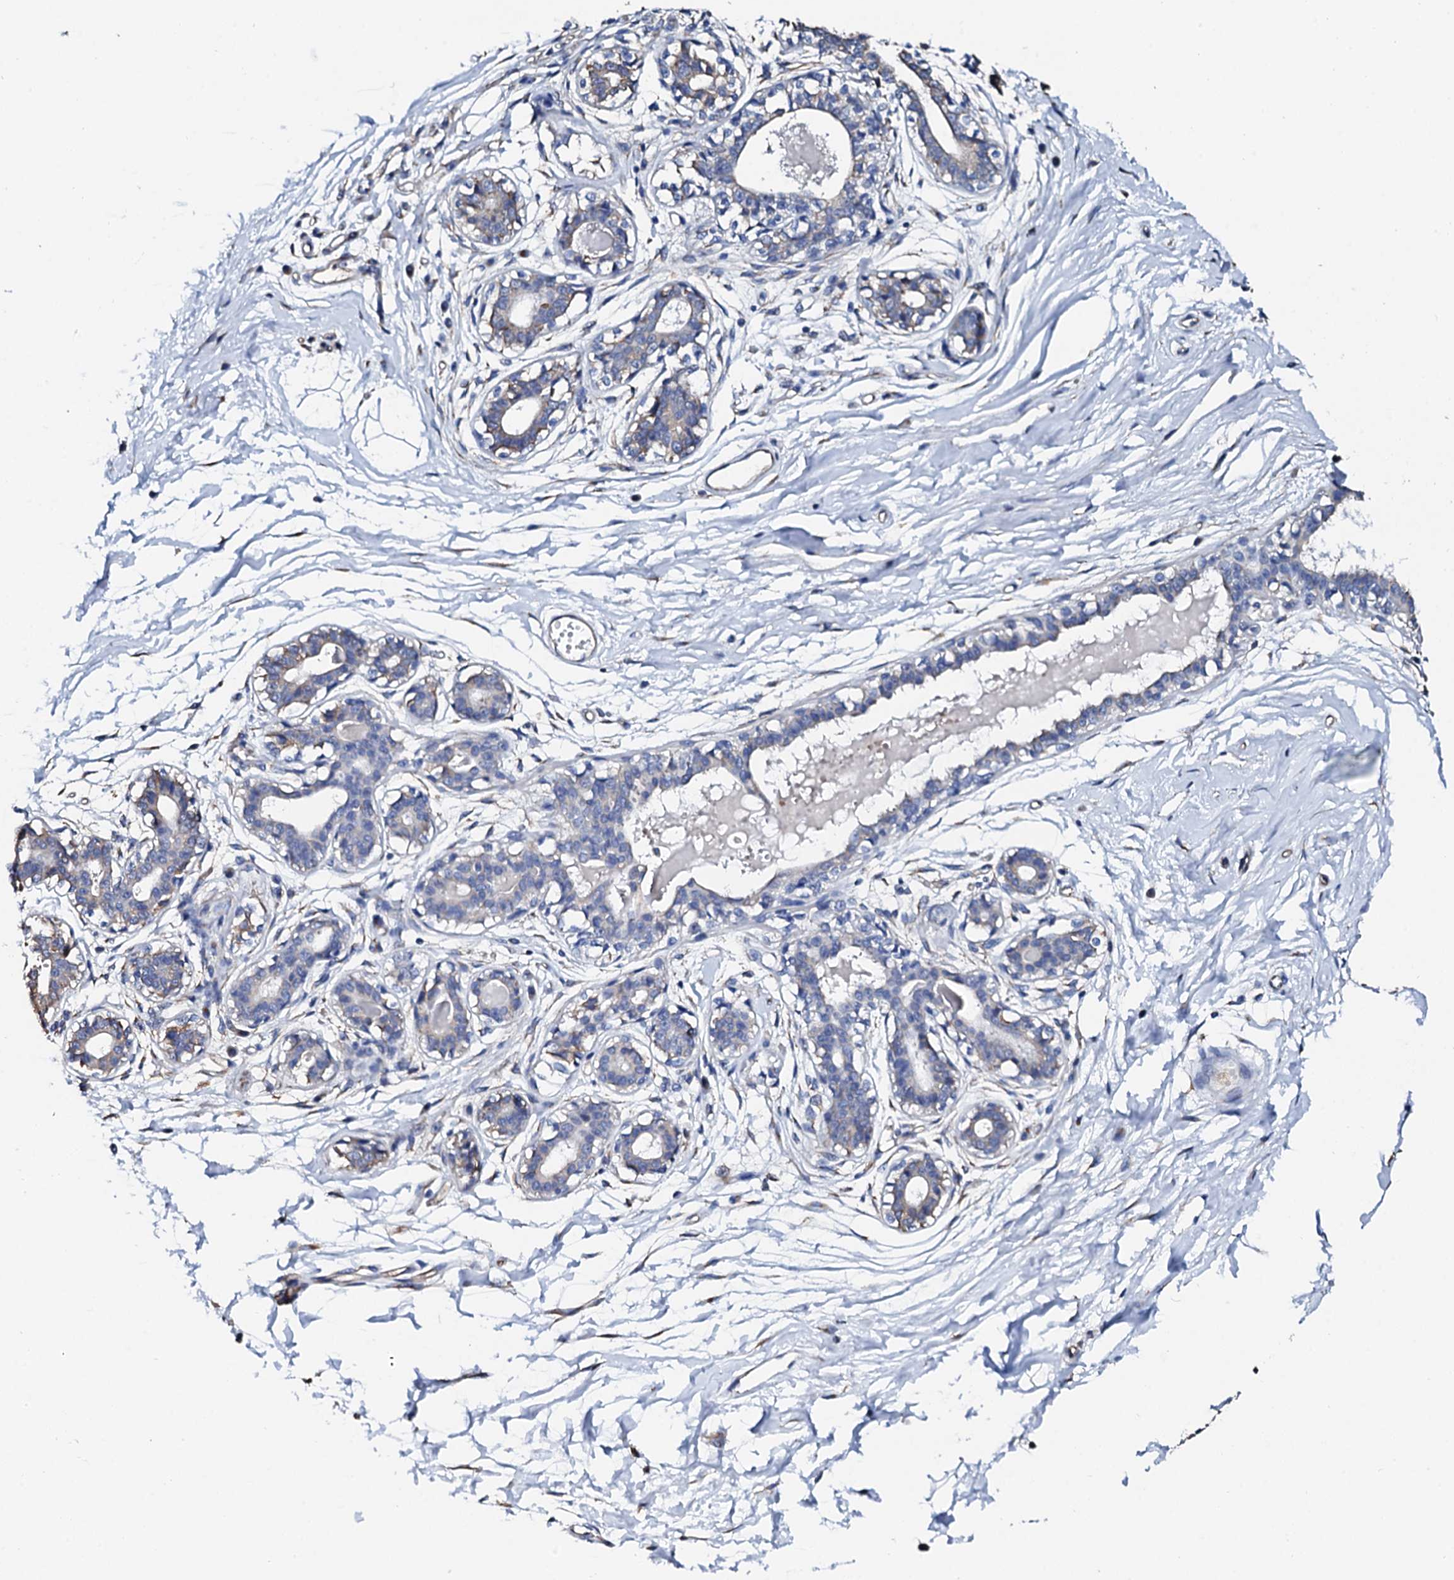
{"staining": {"intensity": "negative", "quantity": "none", "location": "none"}, "tissue": "breast", "cell_type": "Adipocytes", "image_type": "normal", "snomed": [{"axis": "morphology", "description": "Normal tissue, NOS"}, {"axis": "topography", "description": "Breast"}], "caption": "Immunohistochemistry photomicrograph of unremarkable breast stained for a protein (brown), which displays no staining in adipocytes.", "gene": "AKAP3", "patient": {"sex": "female", "age": 45}}